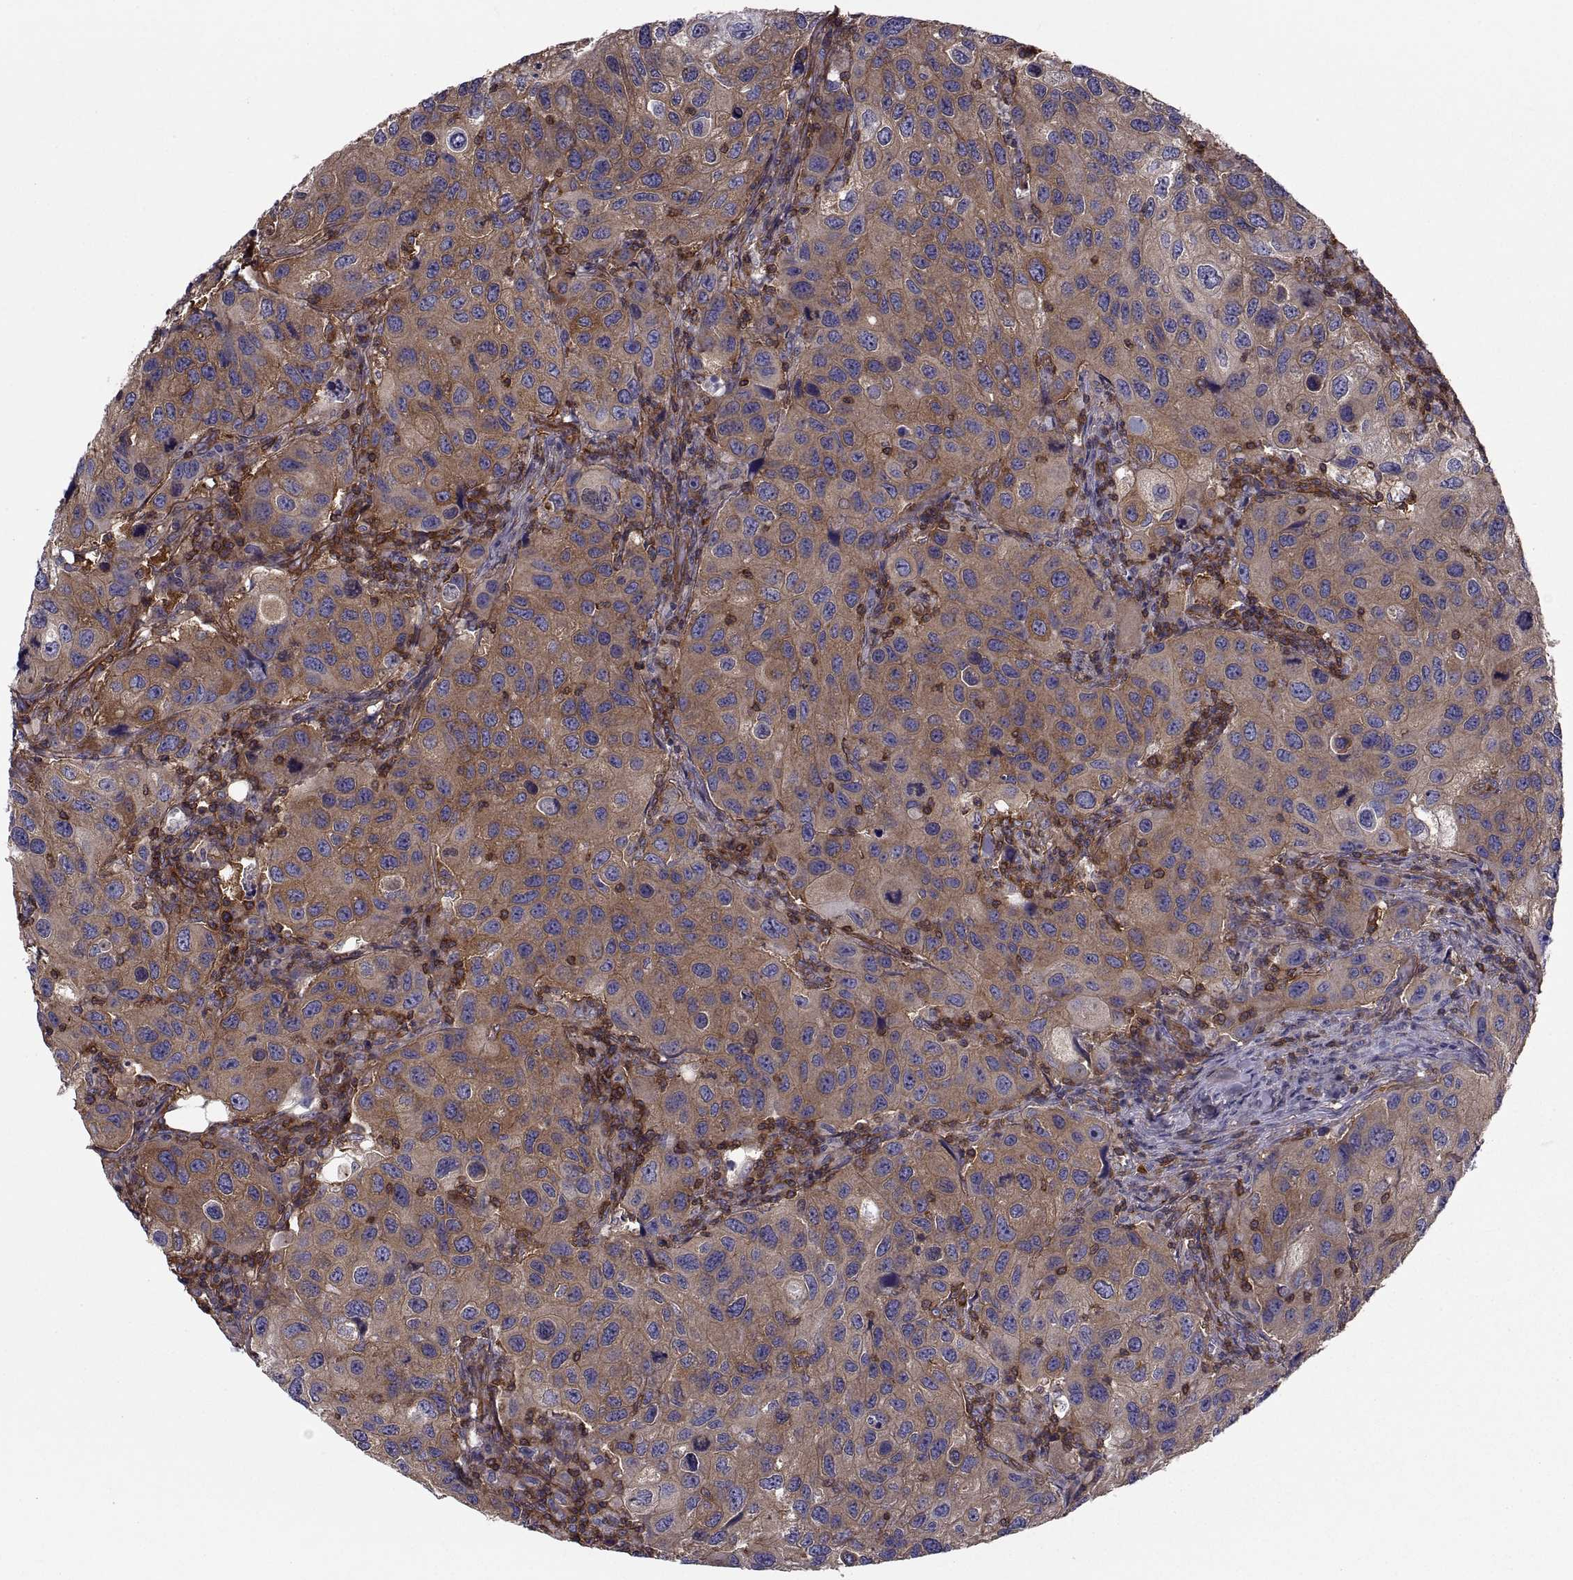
{"staining": {"intensity": "strong", "quantity": "25%-75%", "location": "cytoplasmic/membranous"}, "tissue": "urothelial cancer", "cell_type": "Tumor cells", "image_type": "cancer", "snomed": [{"axis": "morphology", "description": "Urothelial carcinoma, High grade"}, {"axis": "topography", "description": "Urinary bladder"}], "caption": "High-grade urothelial carcinoma tissue reveals strong cytoplasmic/membranous staining in about 25%-75% of tumor cells, visualized by immunohistochemistry.", "gene": "MYH9", "patient": {"sex": "male", "age": 79}}